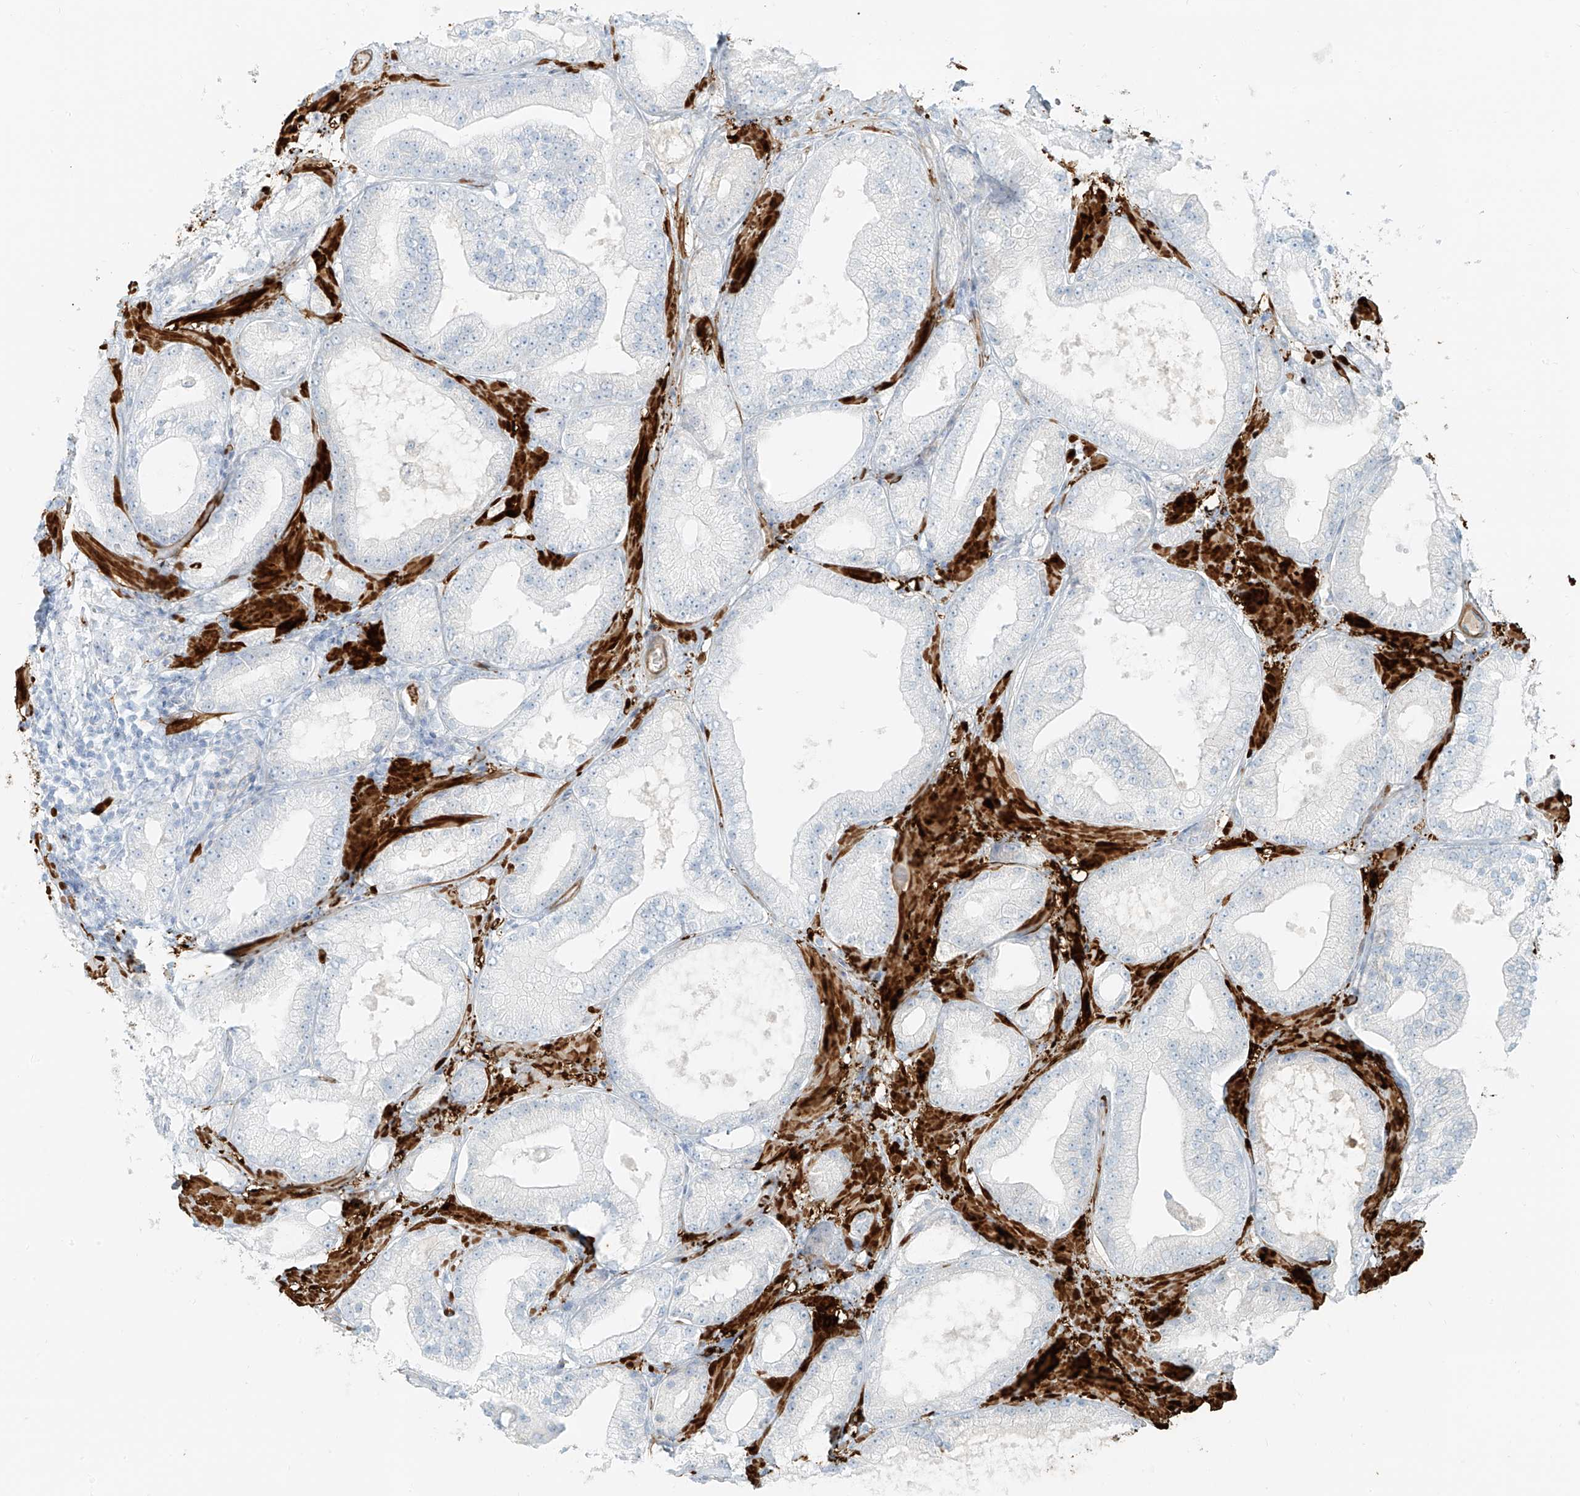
{"staining": {"intensity": "negative", "quantity": "none", "location": "none"}, "tissue": "prostate cancer", "cell_type": "Tumor cells", "image_type": "cancer", "snomed": [{"axis": "morphology", "description": "Adenocarcinoma, Low grade"}, {"axis": "topography", "description": "Prostate"}], "caption": "Tumor cells show no significant staining in prostate low-grade adenocarcinoma.", "gene": "SMCP", "patient": {"sex": "male", "age": 67}}